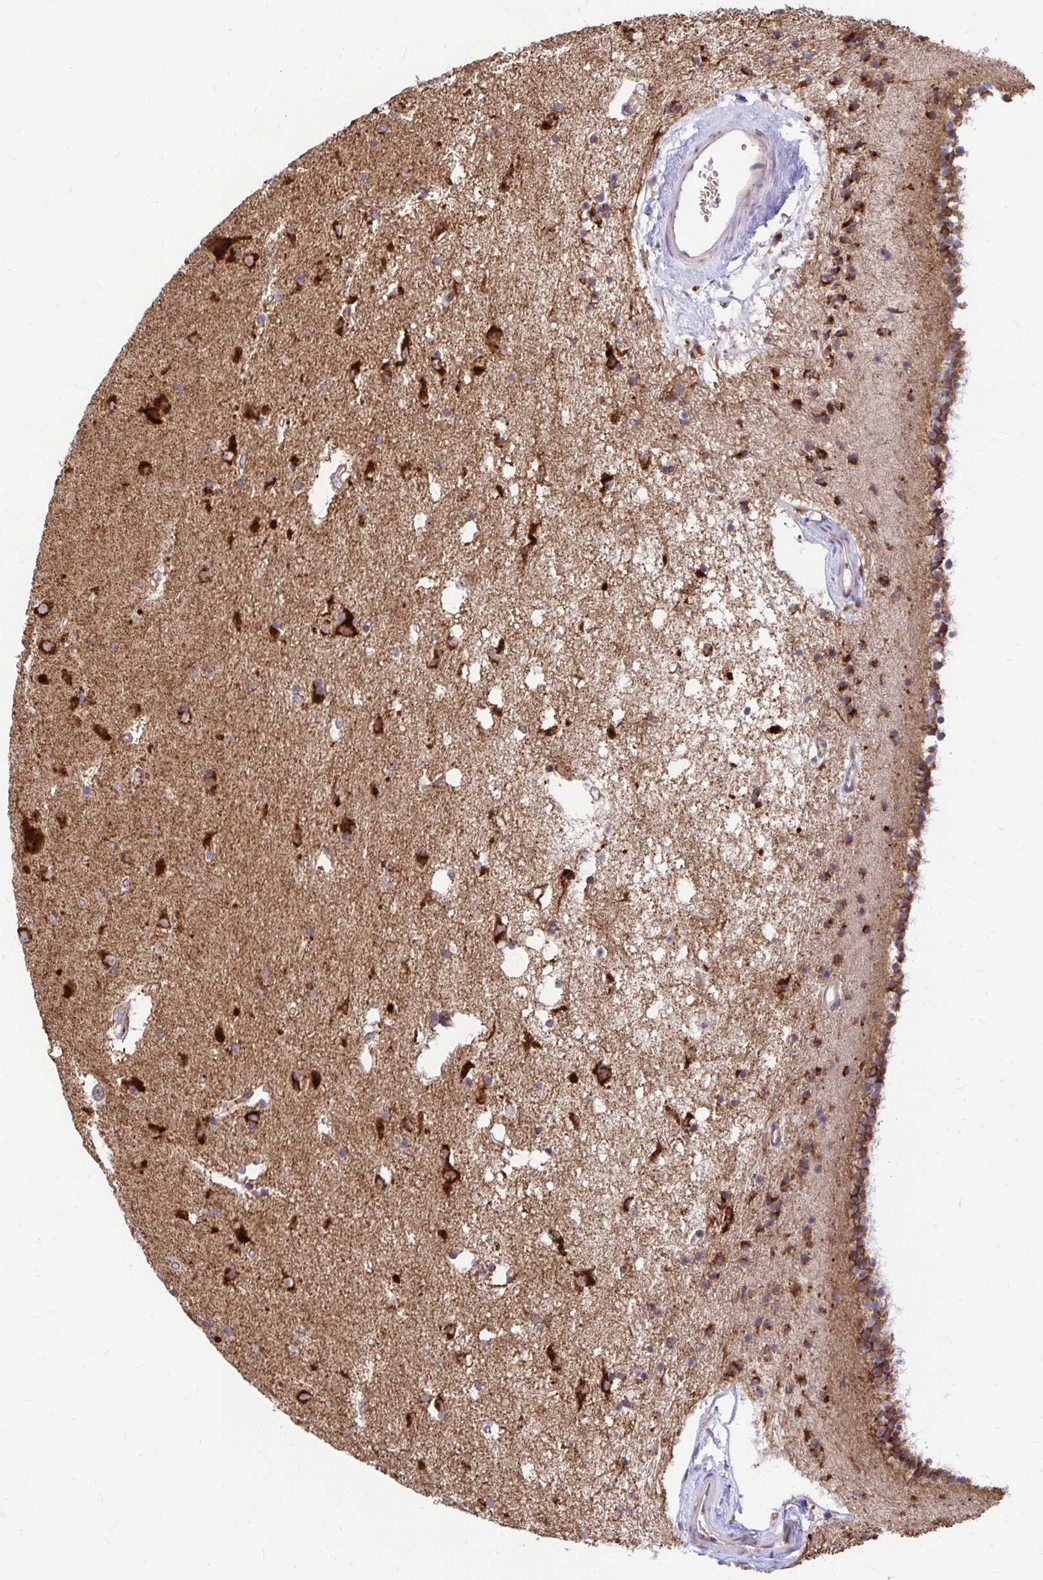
{"staining": {"intensity": "moderate", "quantity": "<25%", "location": "cytoplasmic/membranous"}, "tissue": "caudate", "cell_type": "Glial cells", "image_type": "normal", "snomed": [{"axis": "morphology", "description": "Normal tissue, NOS"}, {"axis": "topography", "description": "Lateral ventricle wall"}], "caption": "Immunohistochemistry (IHC) of normal human caudate exhibits low levels of moderate cytoplasmic/membranous staining in about <25% of glial cells. (DAB IHC, brown staining for protein, blue staining for nuclei).", "gene": "VTI1B", "patient": {"sex": "female", "age": 71}}